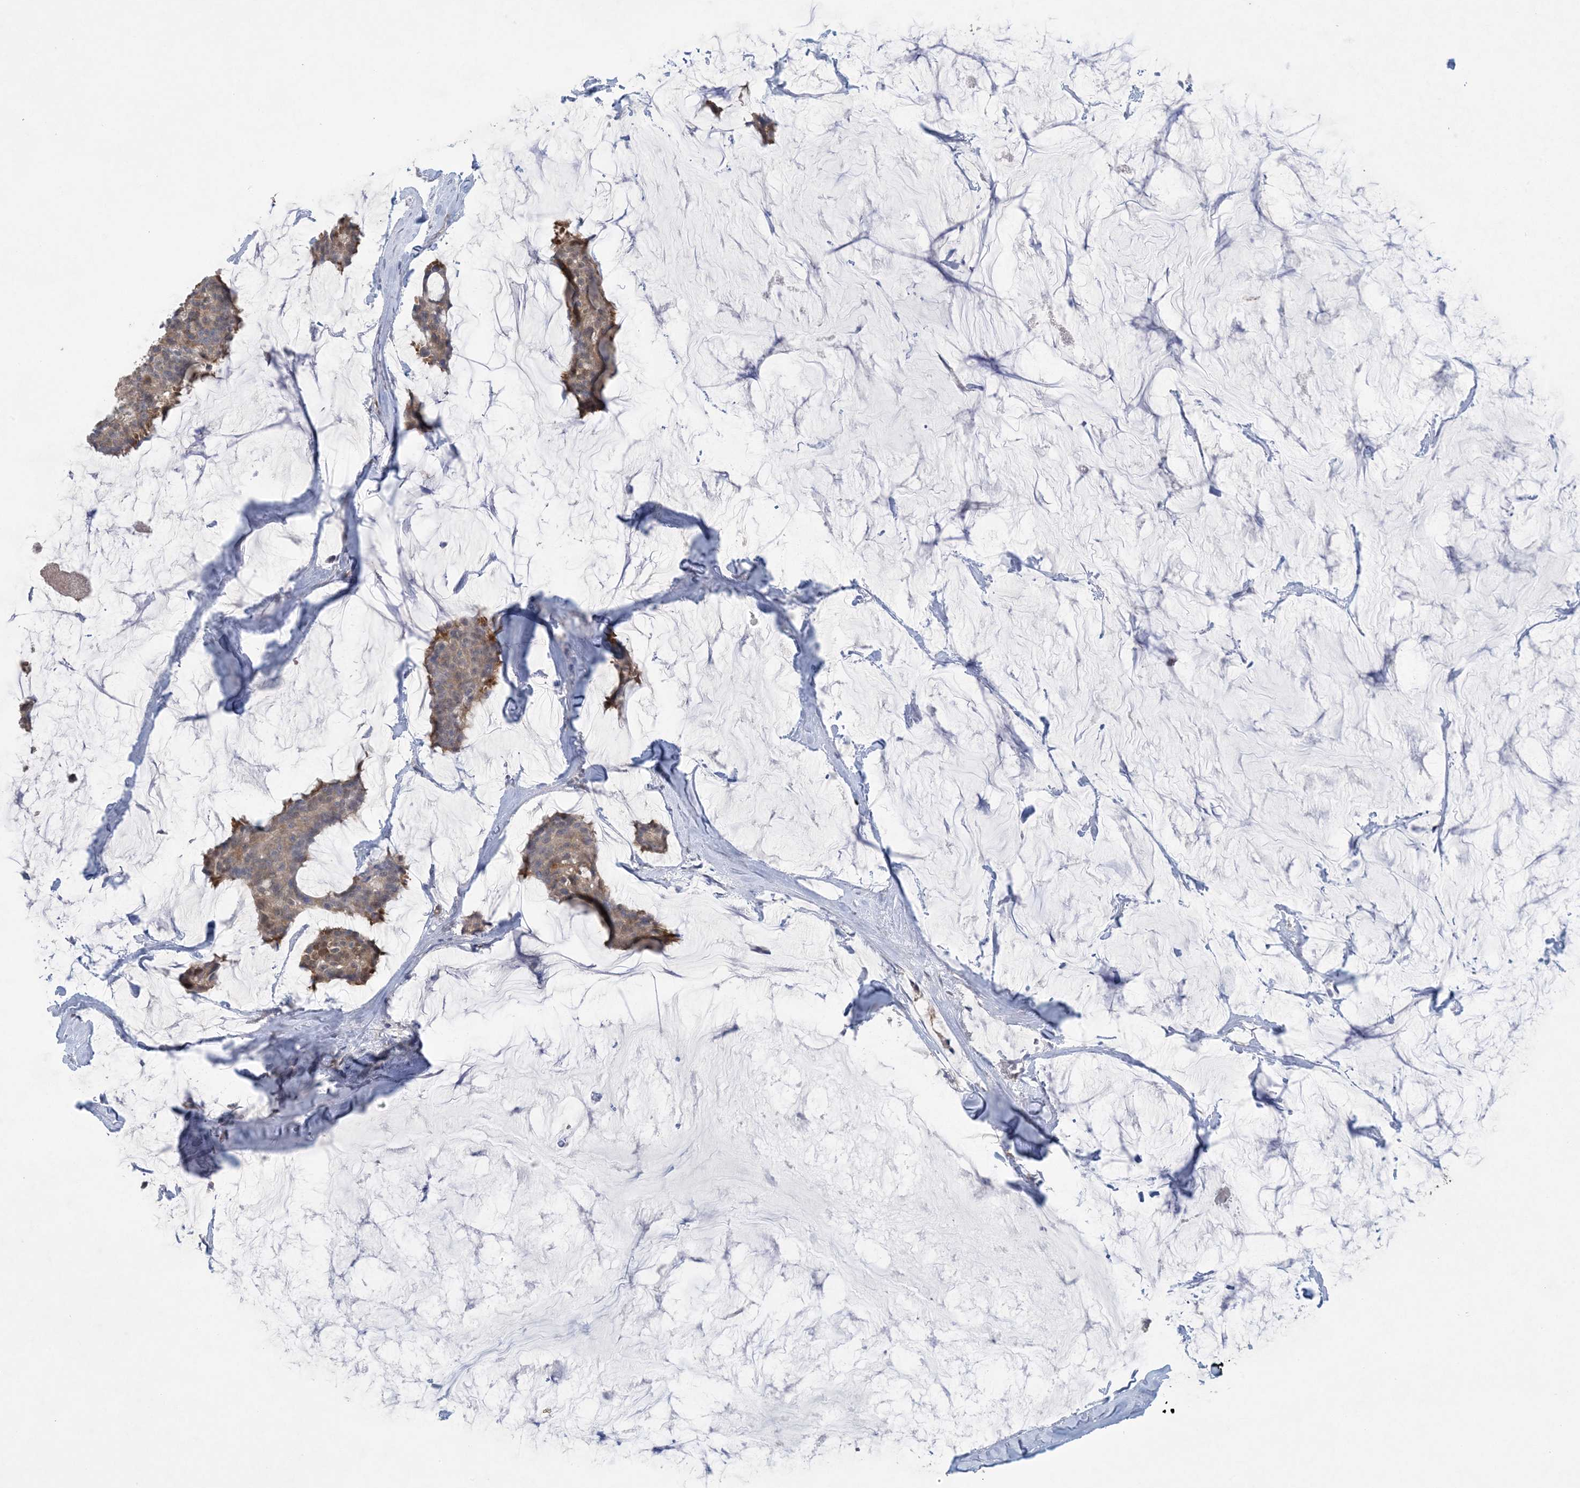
{"staining": {"intensity": "weak", "quantity": ">75%", "location": "cytoplasmic/membranous"}, "tissue": "breast cancer", "cell_type": "Tumor cells", "image_type": "cancer", "snomed": [{"axis": "morphology", "description": "Duct carcinoma"}, {"axis": "topography", "description": "Breast"}], "caption": "A high-resolution micrograph shows IHC staining of invasive ductal carcinoma (breast), which reveals weak cytoplasmic/membranous staining in about >75% of tumor cells.", "gene": "HMGCS1", "patient": {"sex": "female", "age": 93}}